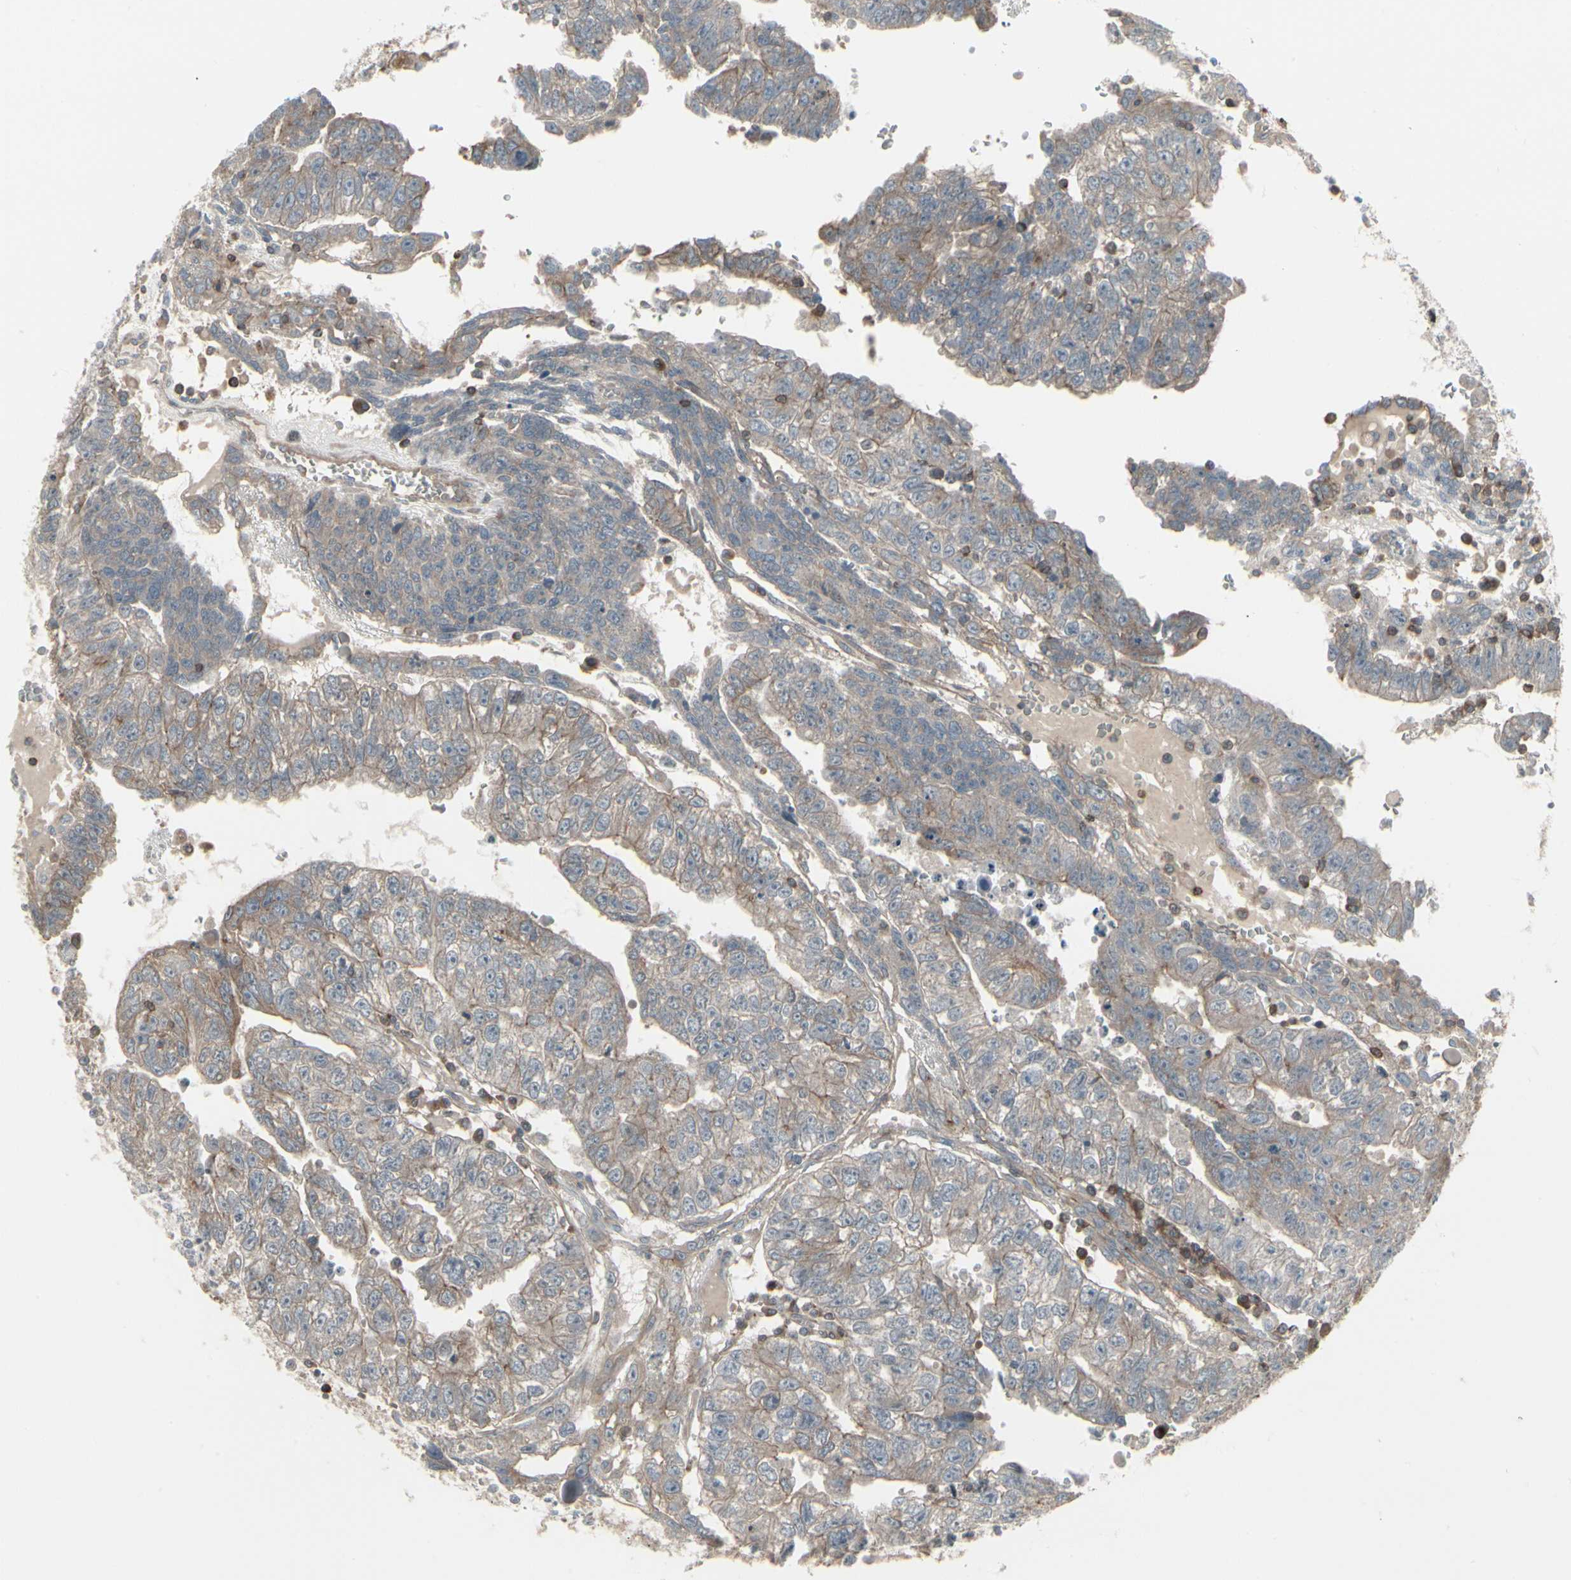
{"staining": {"intensity": "moderate", "quantity": ">75%", "location": "cytoplasmic/membranous"}, "tissue": "testis cancer", "cell_type": "Tumor cells", "image_type": "cancer", "snomed": [{"axis": "morphology", "description": "Seminoma, NOS"}, {"axis": "morphology", "description": "Carcinoma, Embryonal, NOS"}, {"axis": "topography", "description": "Testis"}], "caption": "Testis cancer (seminoma) tissue reveals moderate cytoplasmic/membranous staining in about >75% of tumor cells, visualized by immunohistochemistry. Ihc stains the protein of interest in brown and the nuclei are stained blue.", "gene": "EPS15", "patient": {"sex": "male", "age": 52}}